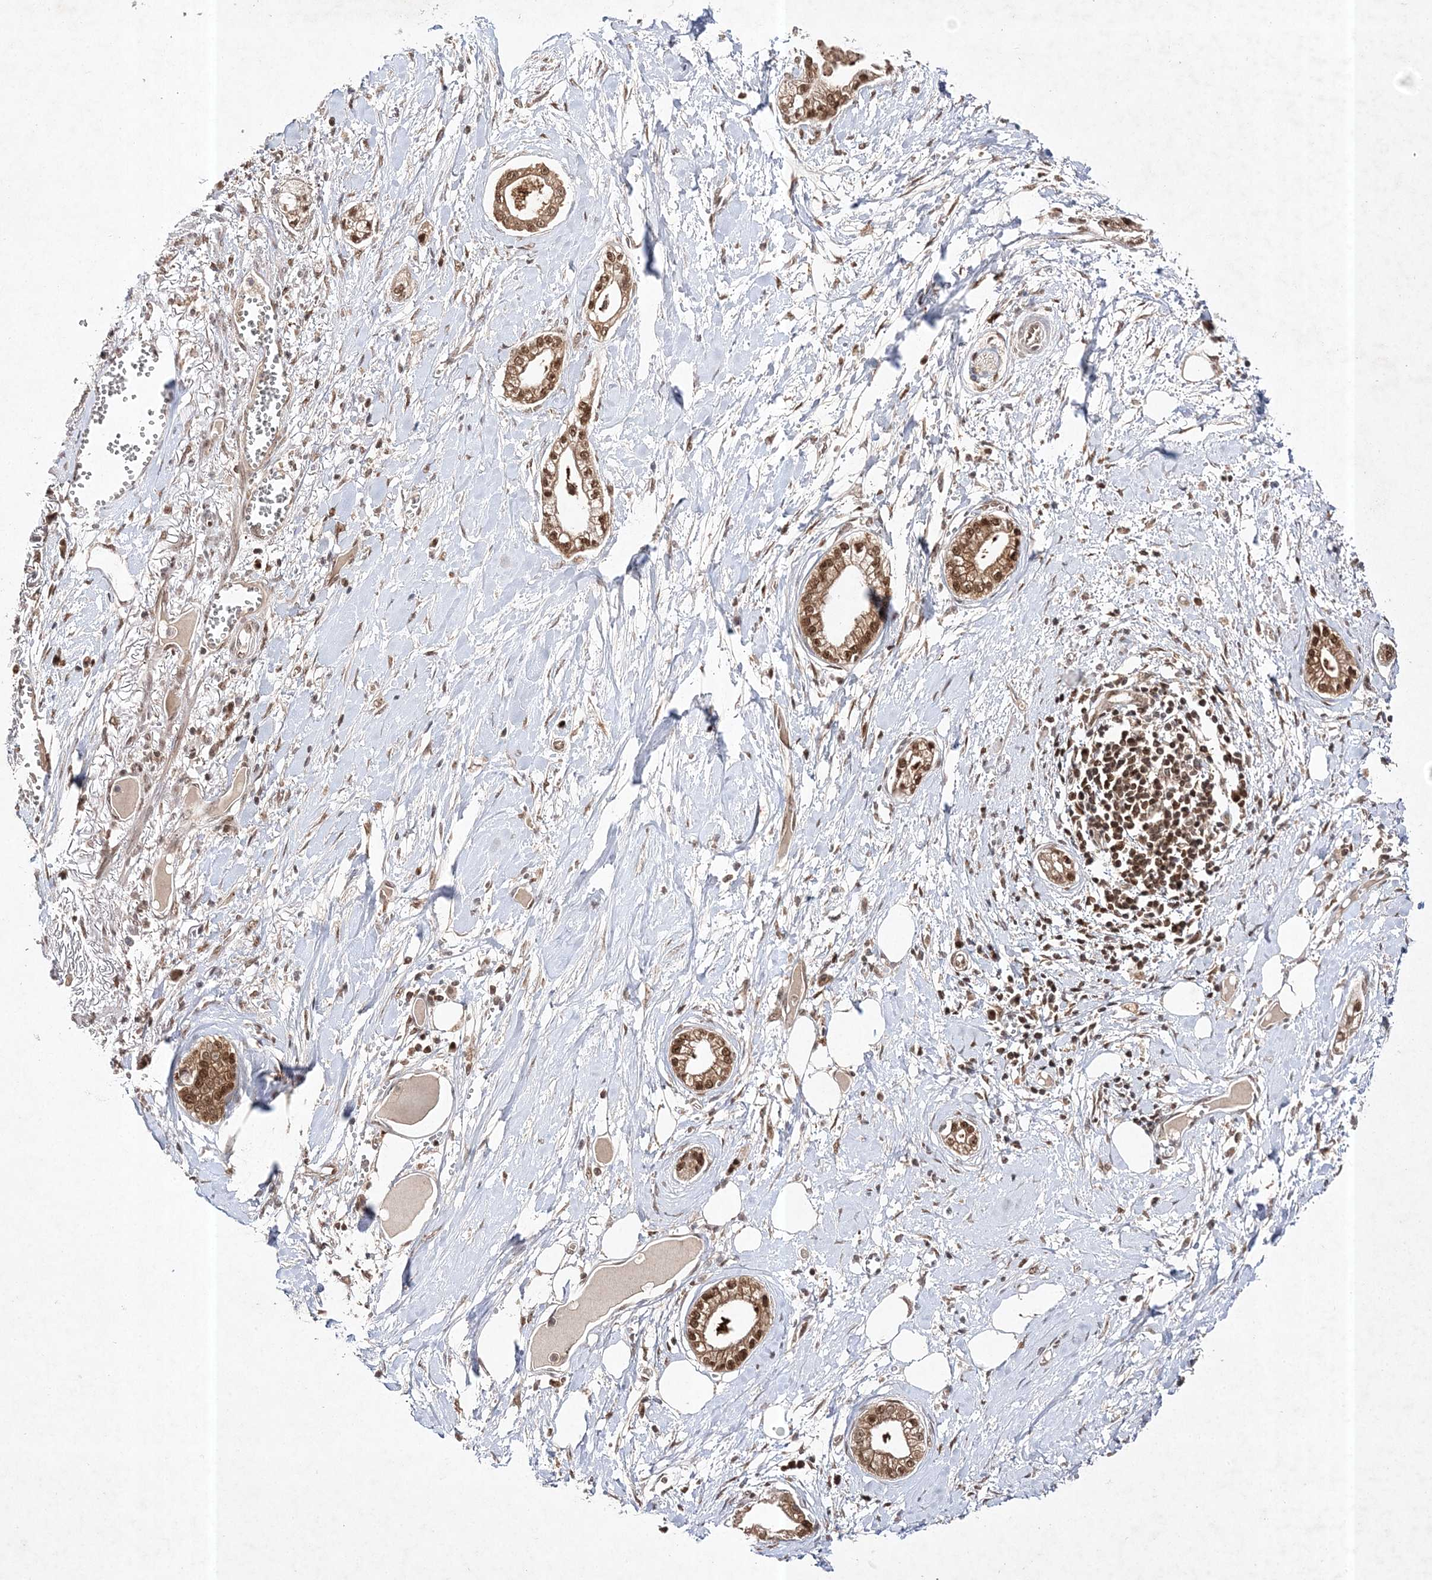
{"staining": {"intensity": "moderate", "quantity": ">75%", "location": "cytoplasmic/membranous,nuclear"}, "tissue": "pancreatic cancer", "cell_type": "Tumor cells", "image_type": "cancer", "snomed": [{"axis": "morphology", "description": "Adenocarcinoma, NOS"}, {"axis": "topography", "description": "Pancreas"}], "caption": "This is a photomicrograph of immunohistochemistry (IHC) staining of pancreatic cancer (adenocarcinoma), which shows moderate expression in the cytoplasmic/membranous and nuclear of tumor cells.", "gene": "NIF3L1", "patient": {"sex": "male", "age": 68}}